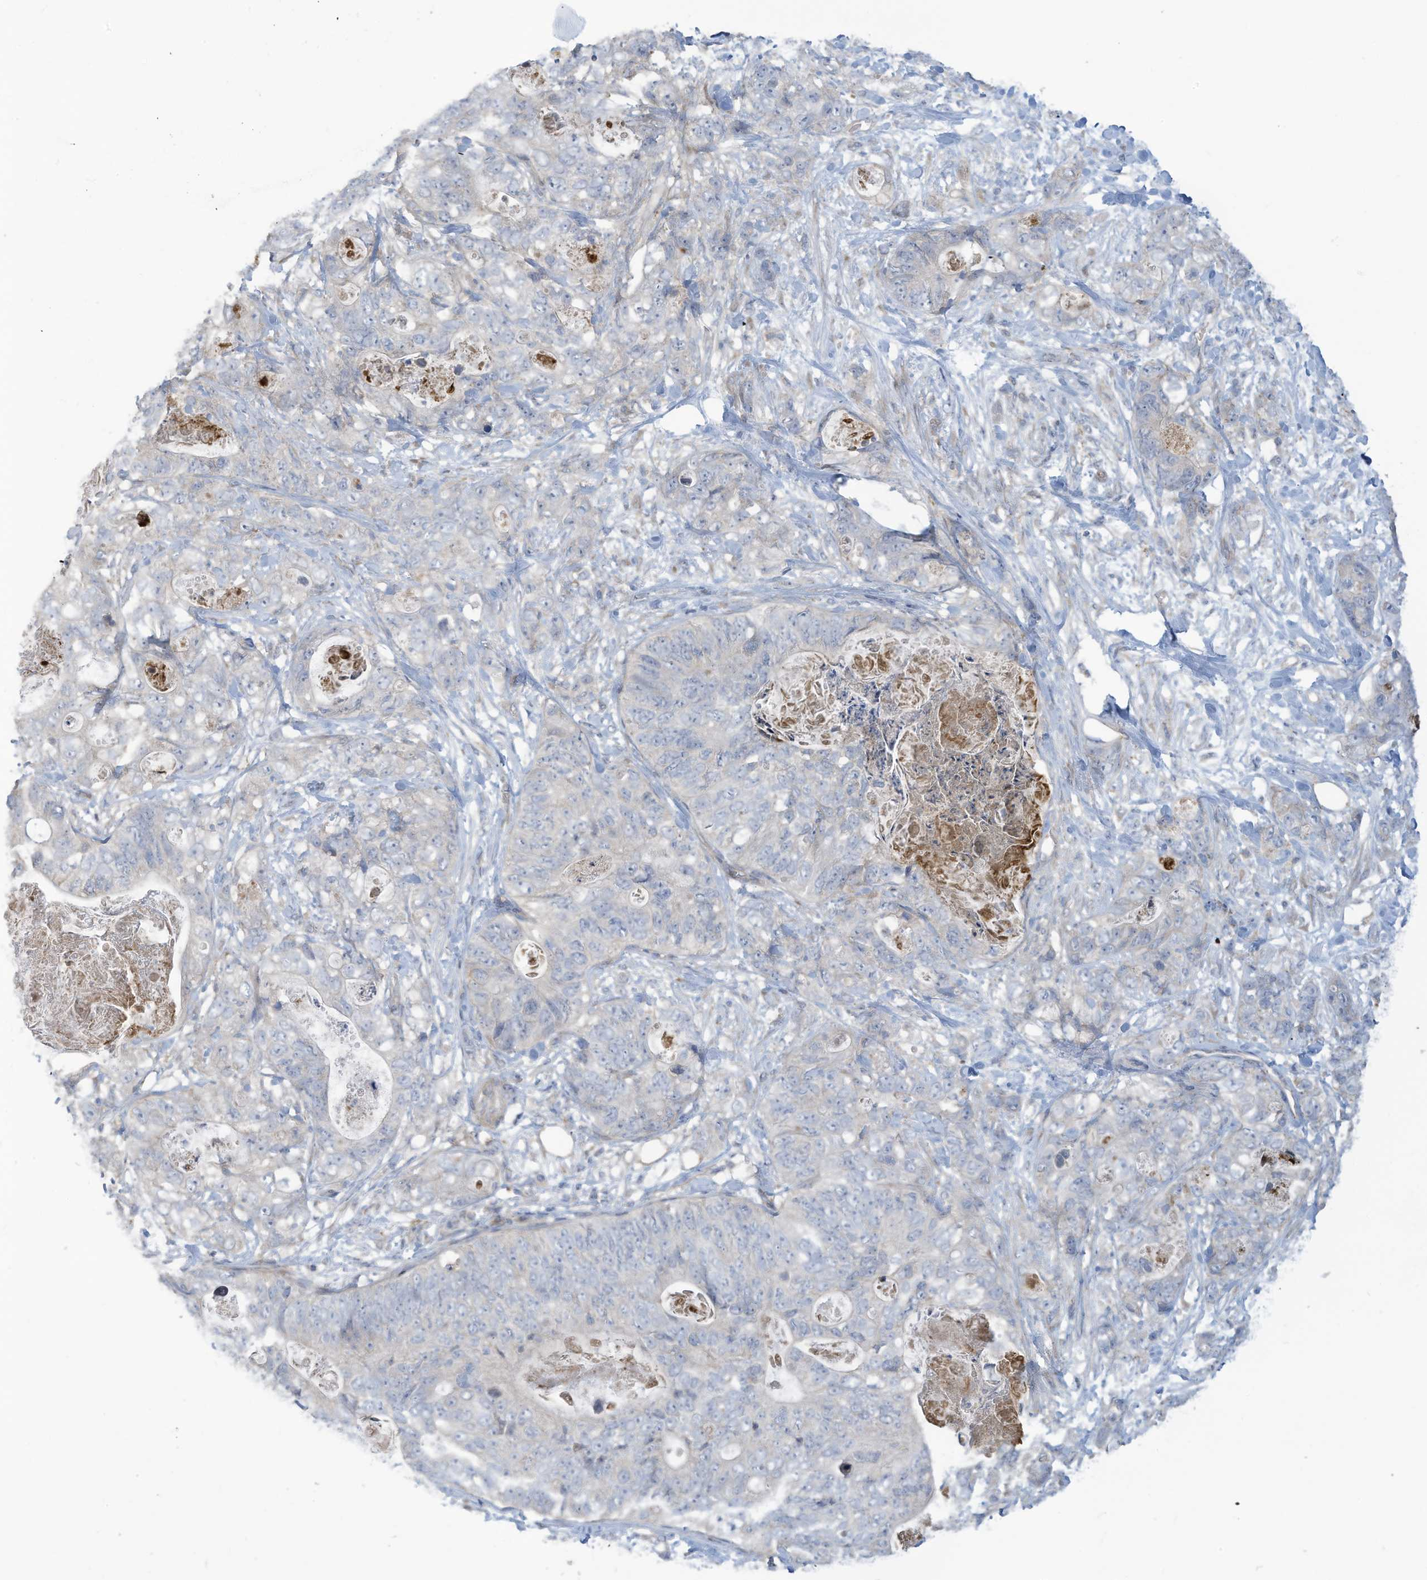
{"staining": {"intensity": "negative", "quantity": "none", "location": "none"}, "tissue": "stomach cancer", "cell_type": "Tumor cells", "image_type": "cancer", "snomed": [{"axis": "morphology", "description": "Normal tissue, NOS"}, {"axis": "morphology", "description": "Adenocarcinoma, NOS"}, {"axis": "topography", "description": "Stomach"}], "caption": "Tumor cells show no significant protein staining in stomach adenocarcinoma. The staining was performed using DAB to visualize the protein expression in brown, while the nuclei were stained in blue with hematoxylin (Magnification: 20x).", "gene": "ADAT2", "patient": {"sex": "female", "age": 89}}